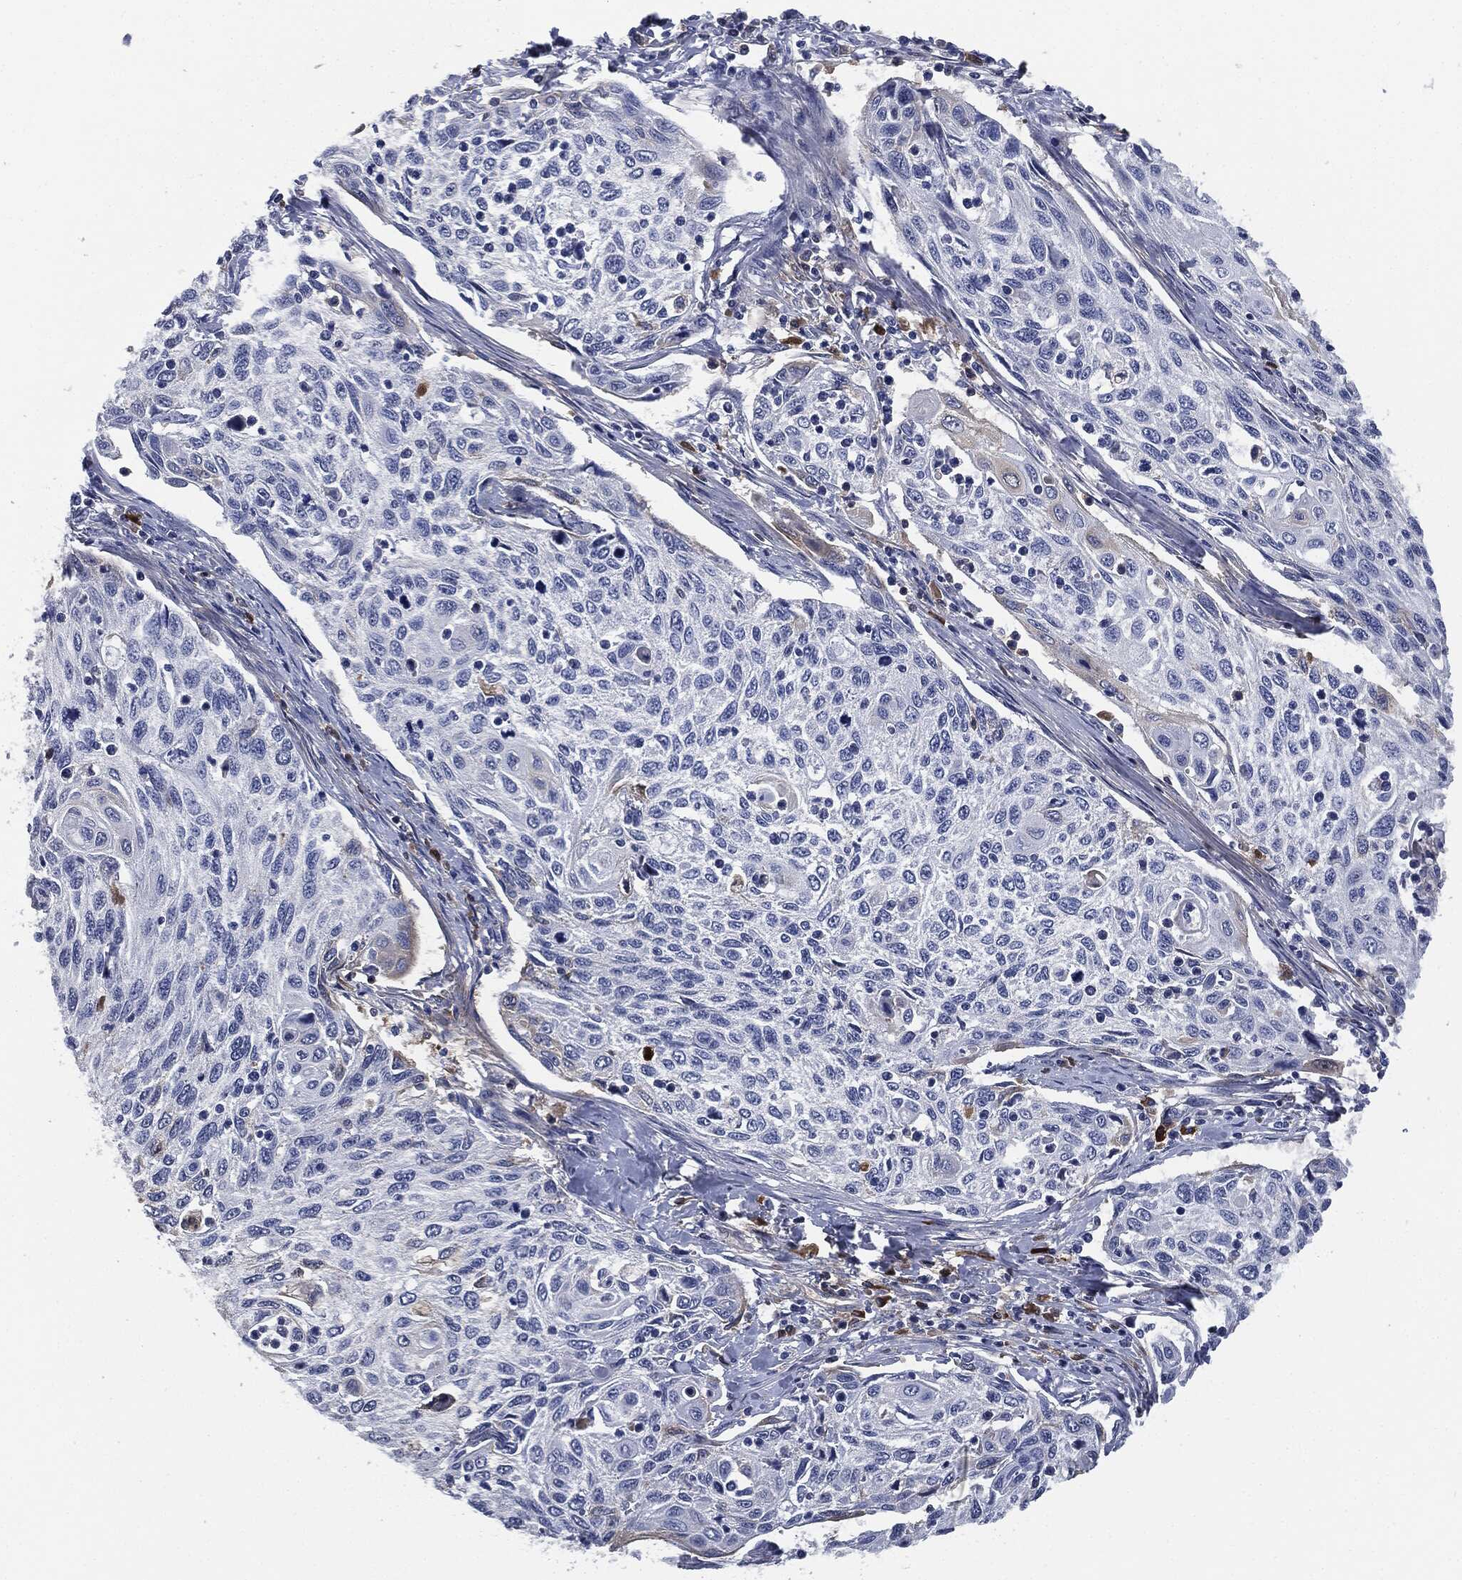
{"staining": {"intensity": "negative", "quantity": "none", "location": "none"}, "tissue": "cervical cancer", "cell_type": "Tumor cells", "image_type": "cancer", "snomed": [{"axis": "morphology", "description": "Squamous cell carcinoma, NOS"}, {"axis": "topography", "description": "Cervix"}], "caption": "Immunohistochemistry (IHC) micrograph of neoplastic tissue: squamous cell carcinoma (cervical) stained with DAB exhibits no significant protein positivity in tumor cells.", "gene": "SIGLEC7", "patient": {"sex": "female", "age": 70}}